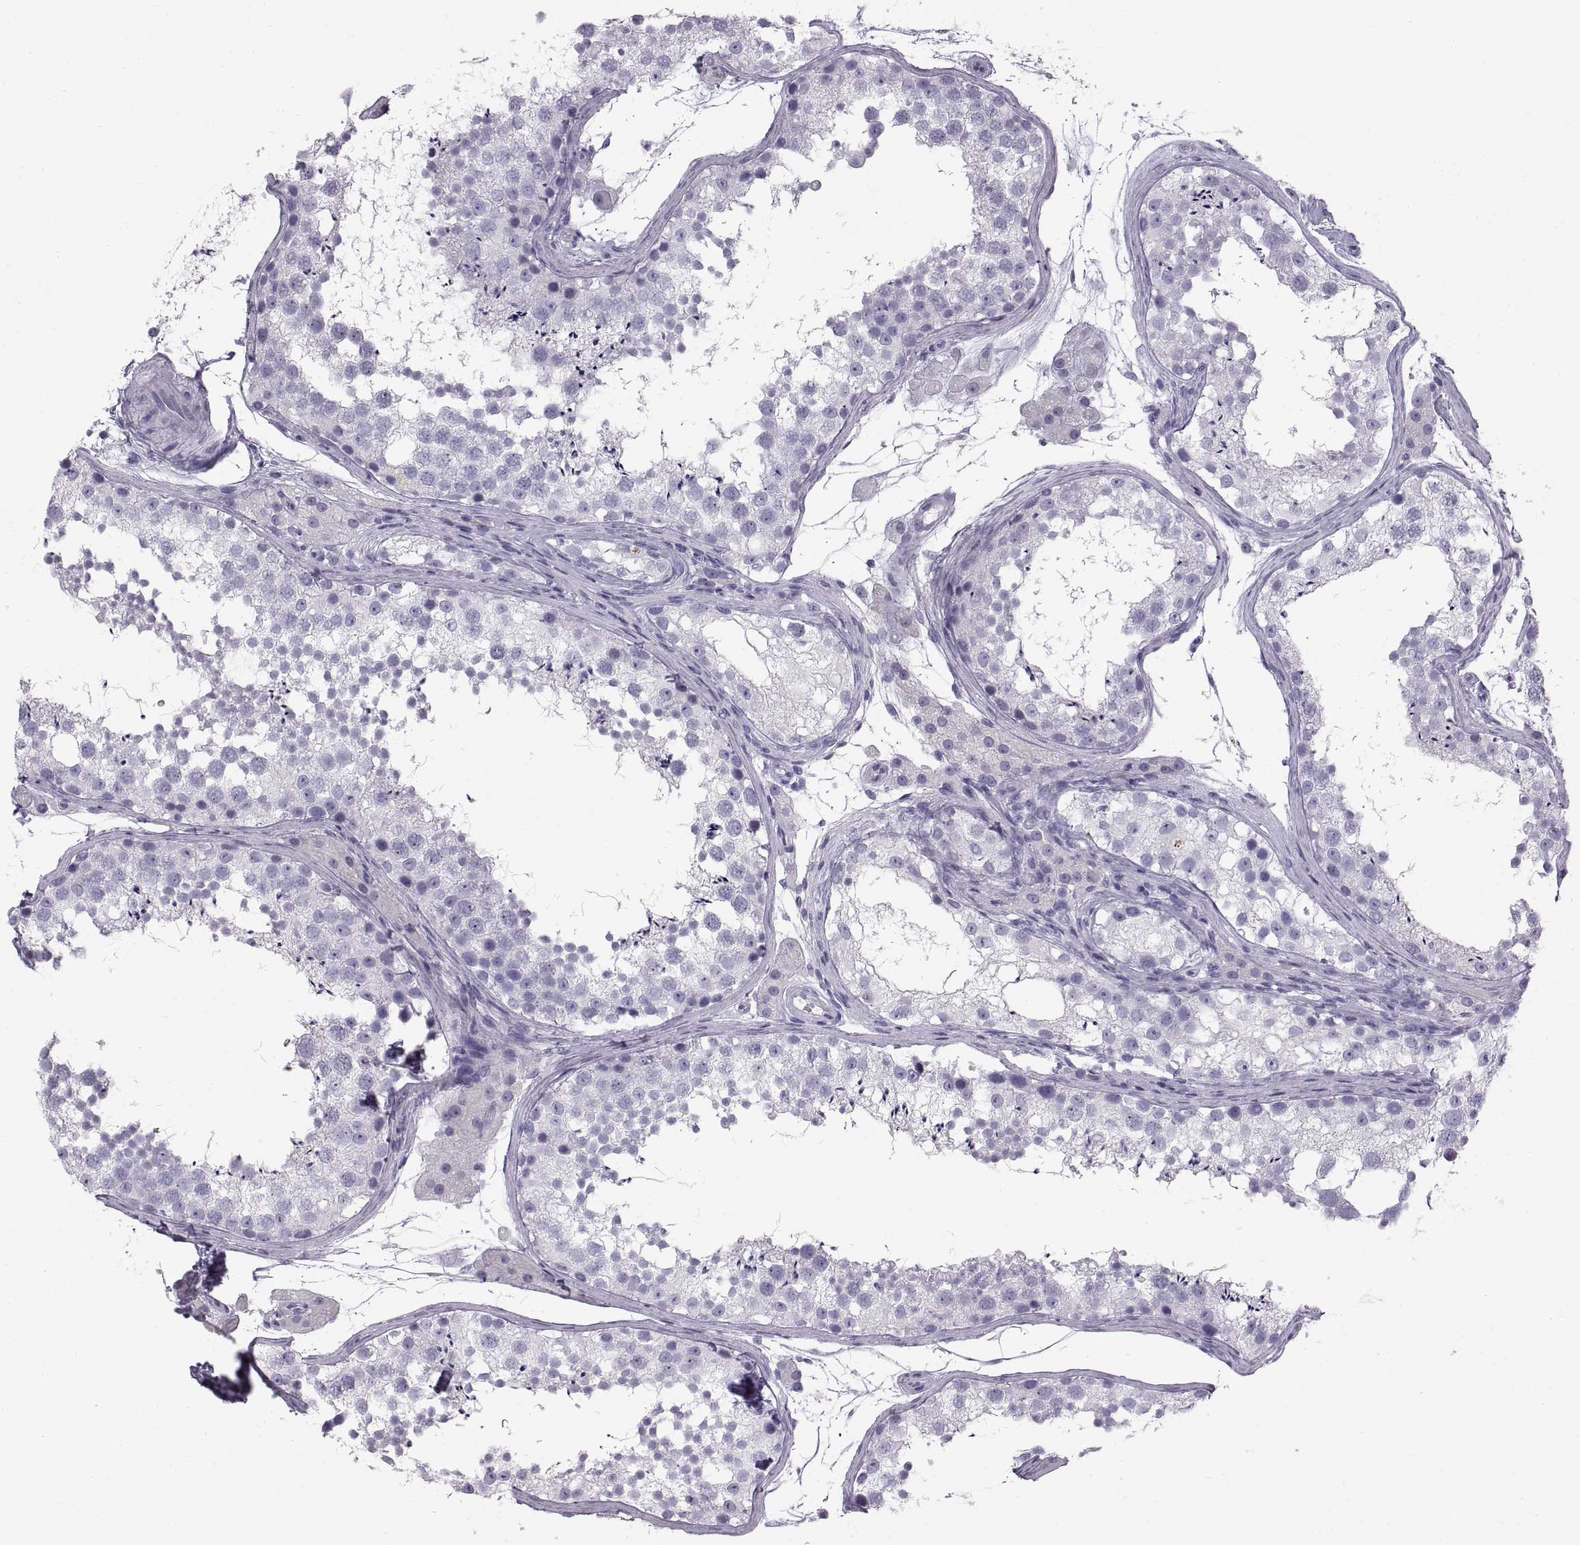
{"staining": {"intensity": "negative", "quantity": "none", "location": "none"}, "tissue": "testis", "cell_type": "Cells in seminiferous ducts", "image_type": "normal", "snomed": [{"axis": "morphology", "description": "Normal tissue, NOS"}, {"axis": "topography", "description": "Testis"}], "caption": "The image demonstrates no staining of cells in seminiferous ducts in unremarkable testis.", "gene": "WFDC8", "patient": {"sex": "male", "age": 41}}